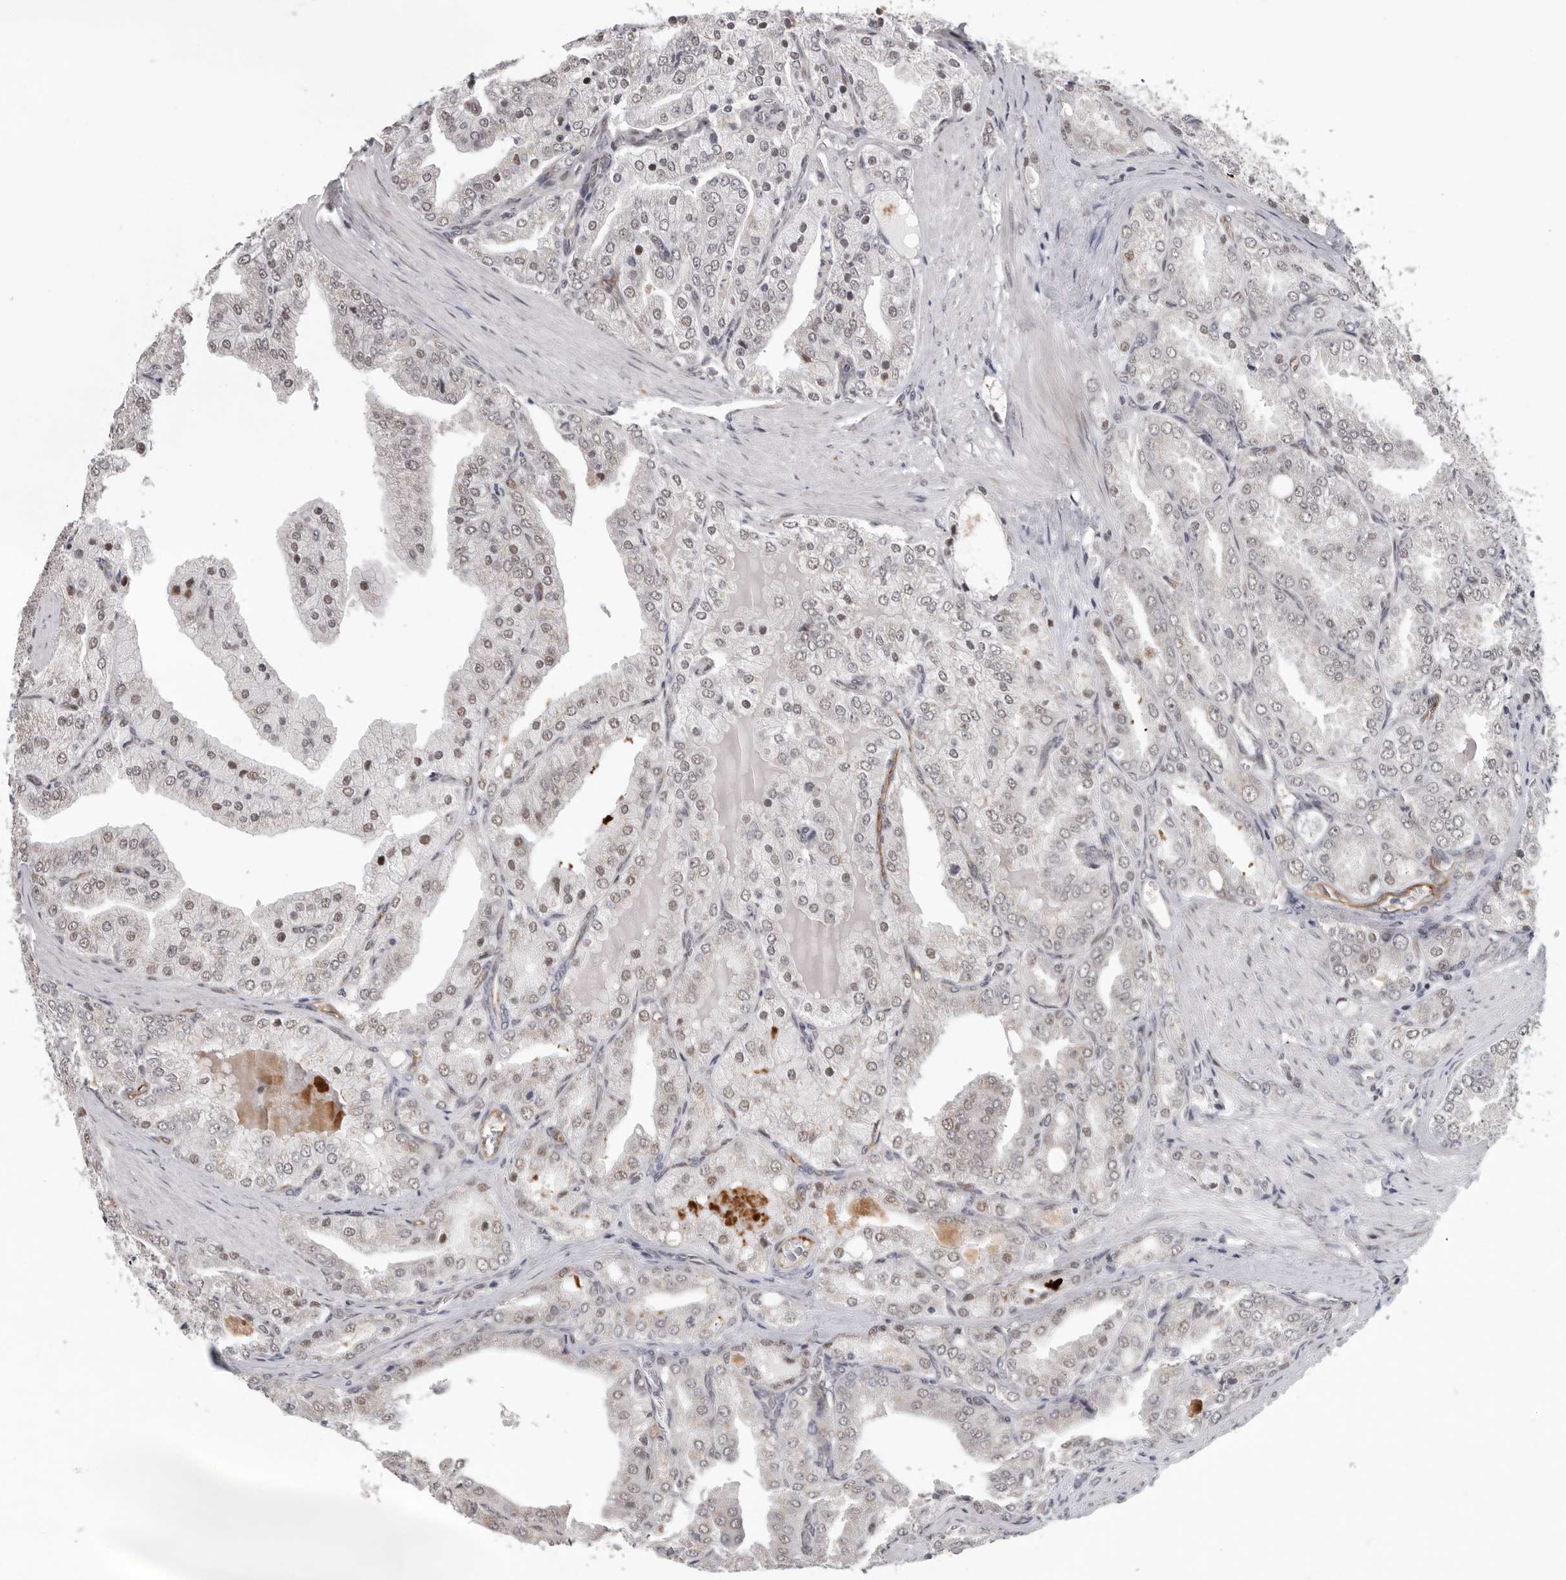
{"staining": {"intensity": "weak", "quantity": "<25%", "location": "nuclear"}, "tissue": "prostate cancer", "cell_type": "Tumor cells", "image_type": "cancer", "snomed": [{"axis": "morphology", "description": "Adenocarcinoma, High grade"}, {"axis": "topography", "description": "Prostate"}], "caption": "DAB immunohistochemical staining of prostate cancer reveals no significant staining in tumor cells.", "gene": "RALGPS2", "patient": {"sex": "male", "age": 50}}